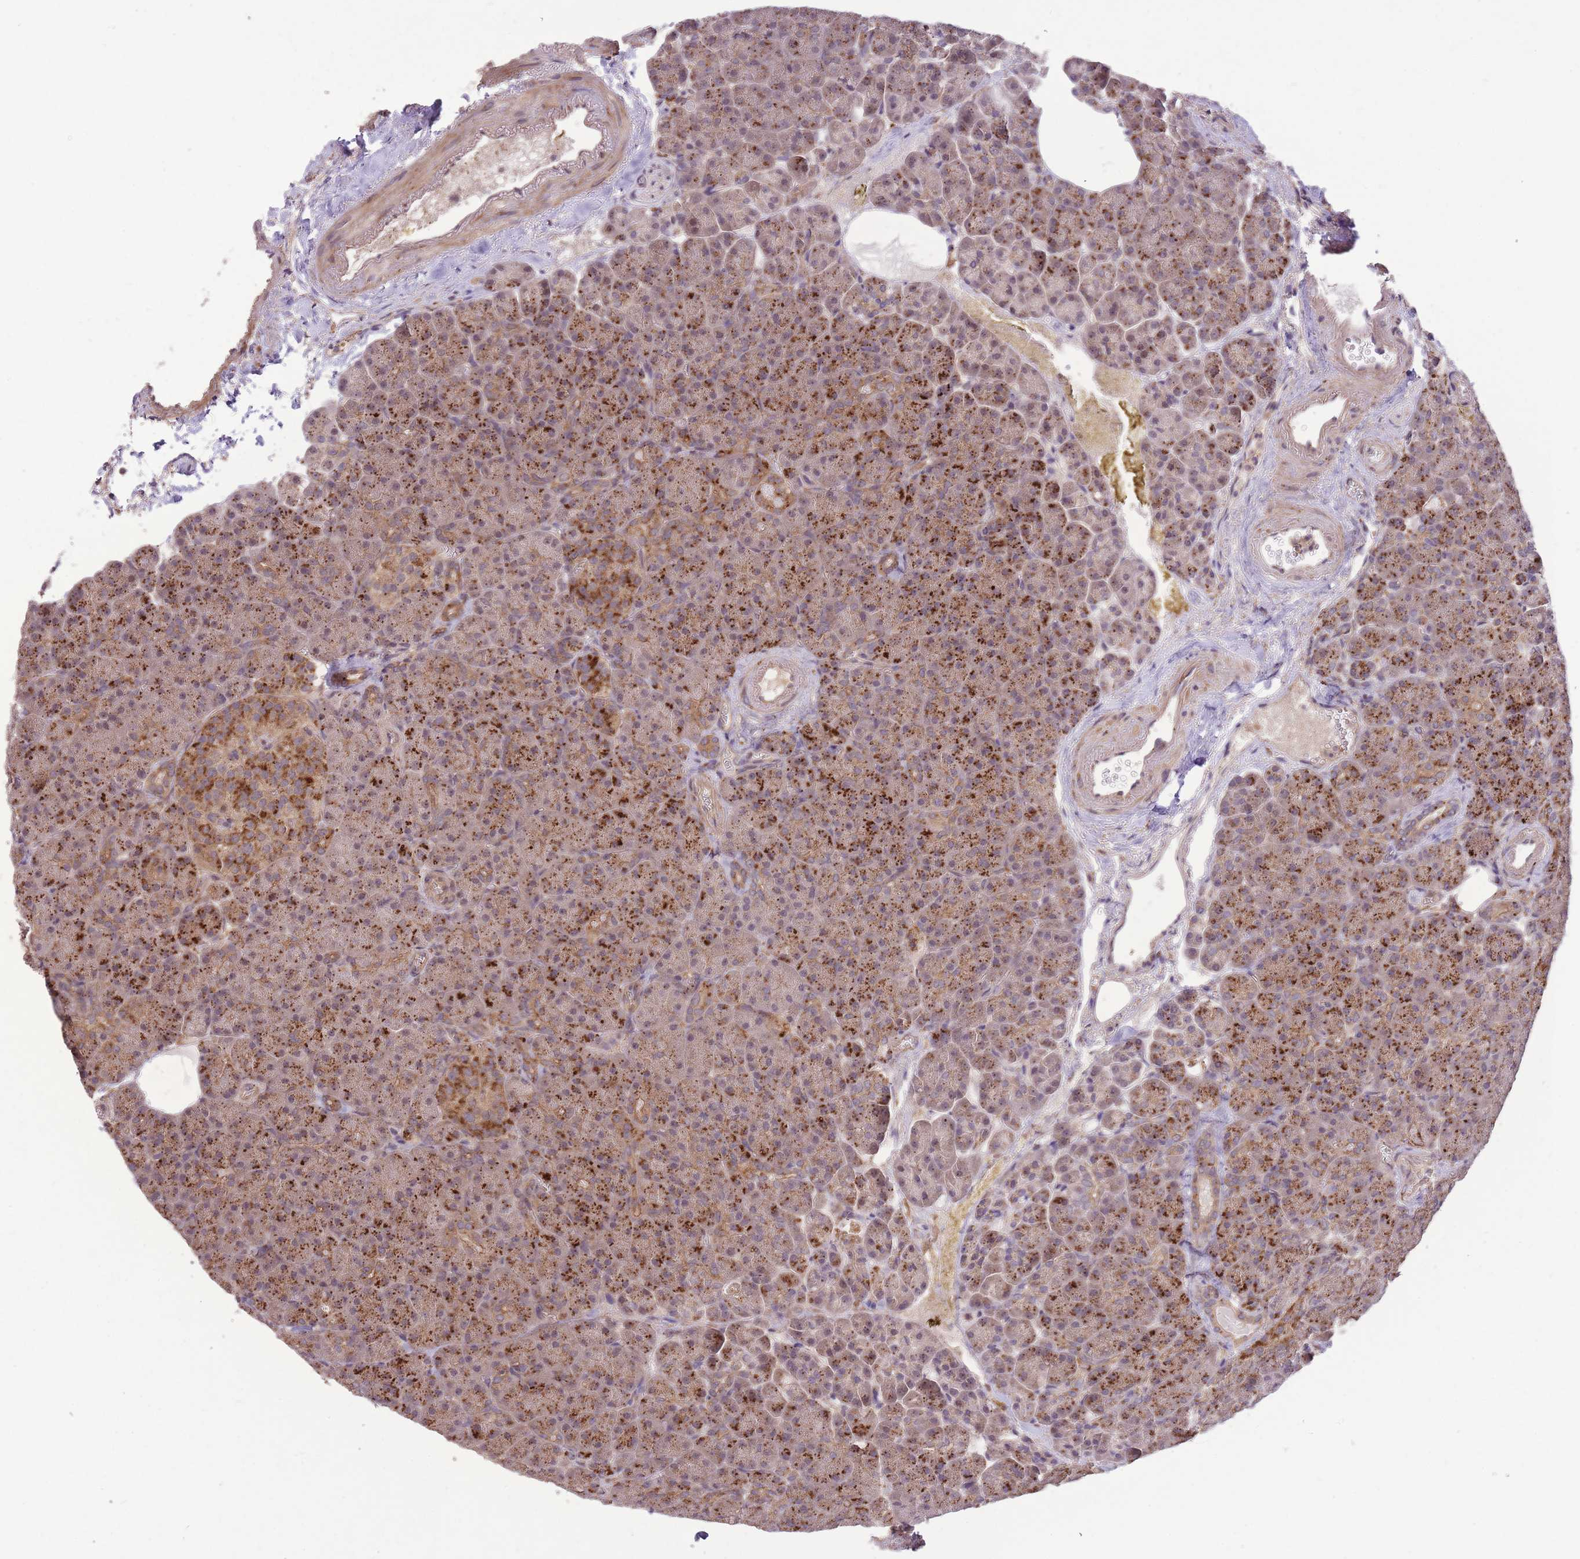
{"staining": {"intensity": "strong", "quantity": ">75%", "location": "cytoplasmic/membranous"}, "tissue": "pancreas", "cell_type": "Exocrine glandular cells", "image_type": "normal", "snomed": [{"axis": "morphology", "description": "Normal tissue, NOS"}, {"axis": "topography", "description": "Pancreas"}], "caption": "Immunohistochemical staining of benign human pancreas exhibits >75% levels of strong cytoplasmic/membranous protein positivity in about >75% of exocrine glandular cells.", "gene": "POLR3F", "patient": {"sex": "female", "age": 74}}